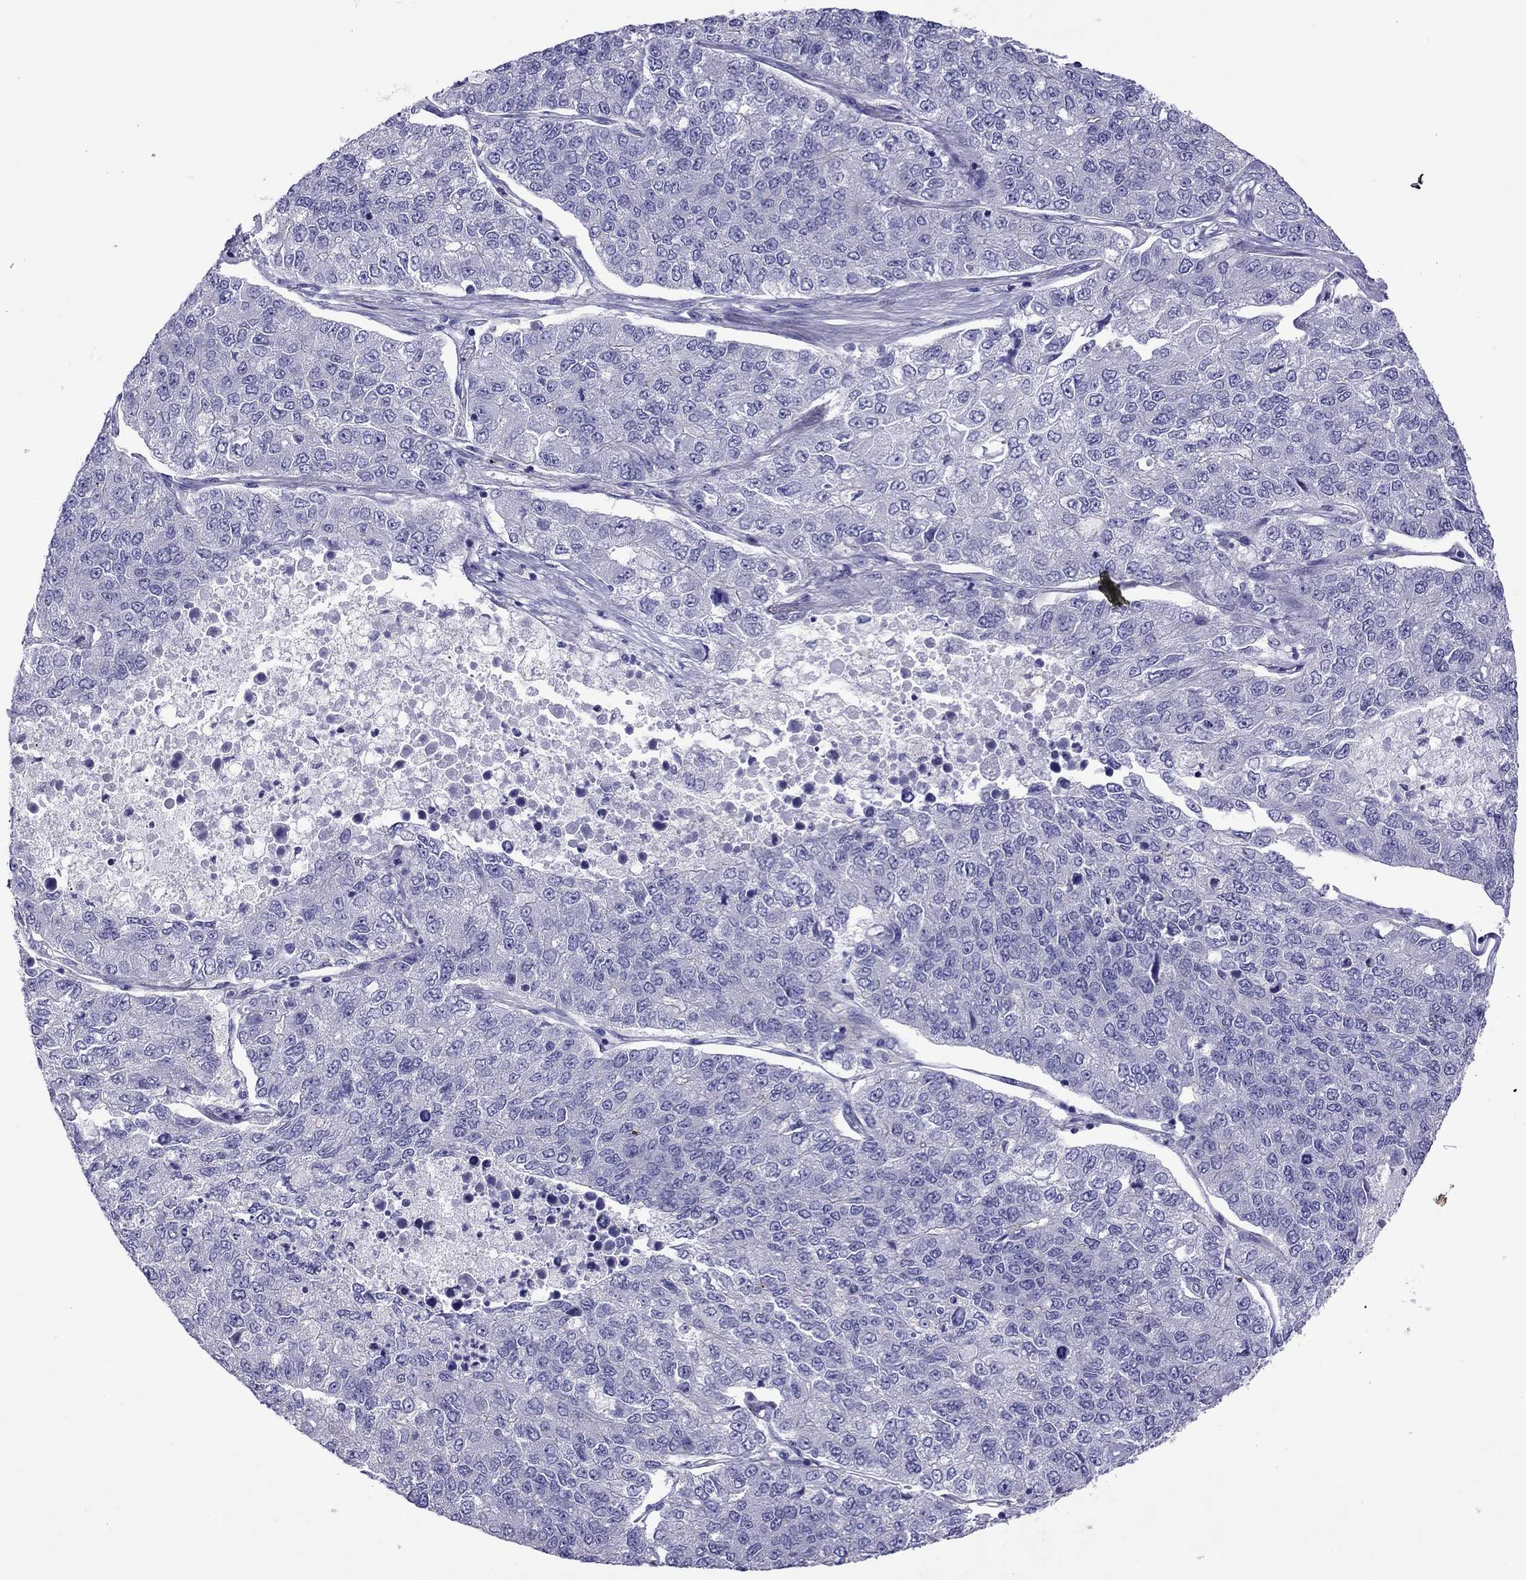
{"staining": {"intensity": "negative", "quantity": "none", "location": "none"}, "tissue": "lung cancer", "cell_type": "Tumor cells", "image_type": "cancer", "snomed": [{"axis": "morphology", "description": "Adenocarcinoma, NOS"}, {"axis": "topography", "description": "Lung"}], "caption": "Immunohistochemical staining of human lung cancer (adenocarcinoma) displays no significant positivity in tumor cells. (DAB immunohistochemistry (IHC) with hematoxylin counter stain).", "gene": "MYL11", "patient": {"sex": "male", "age": 49}}